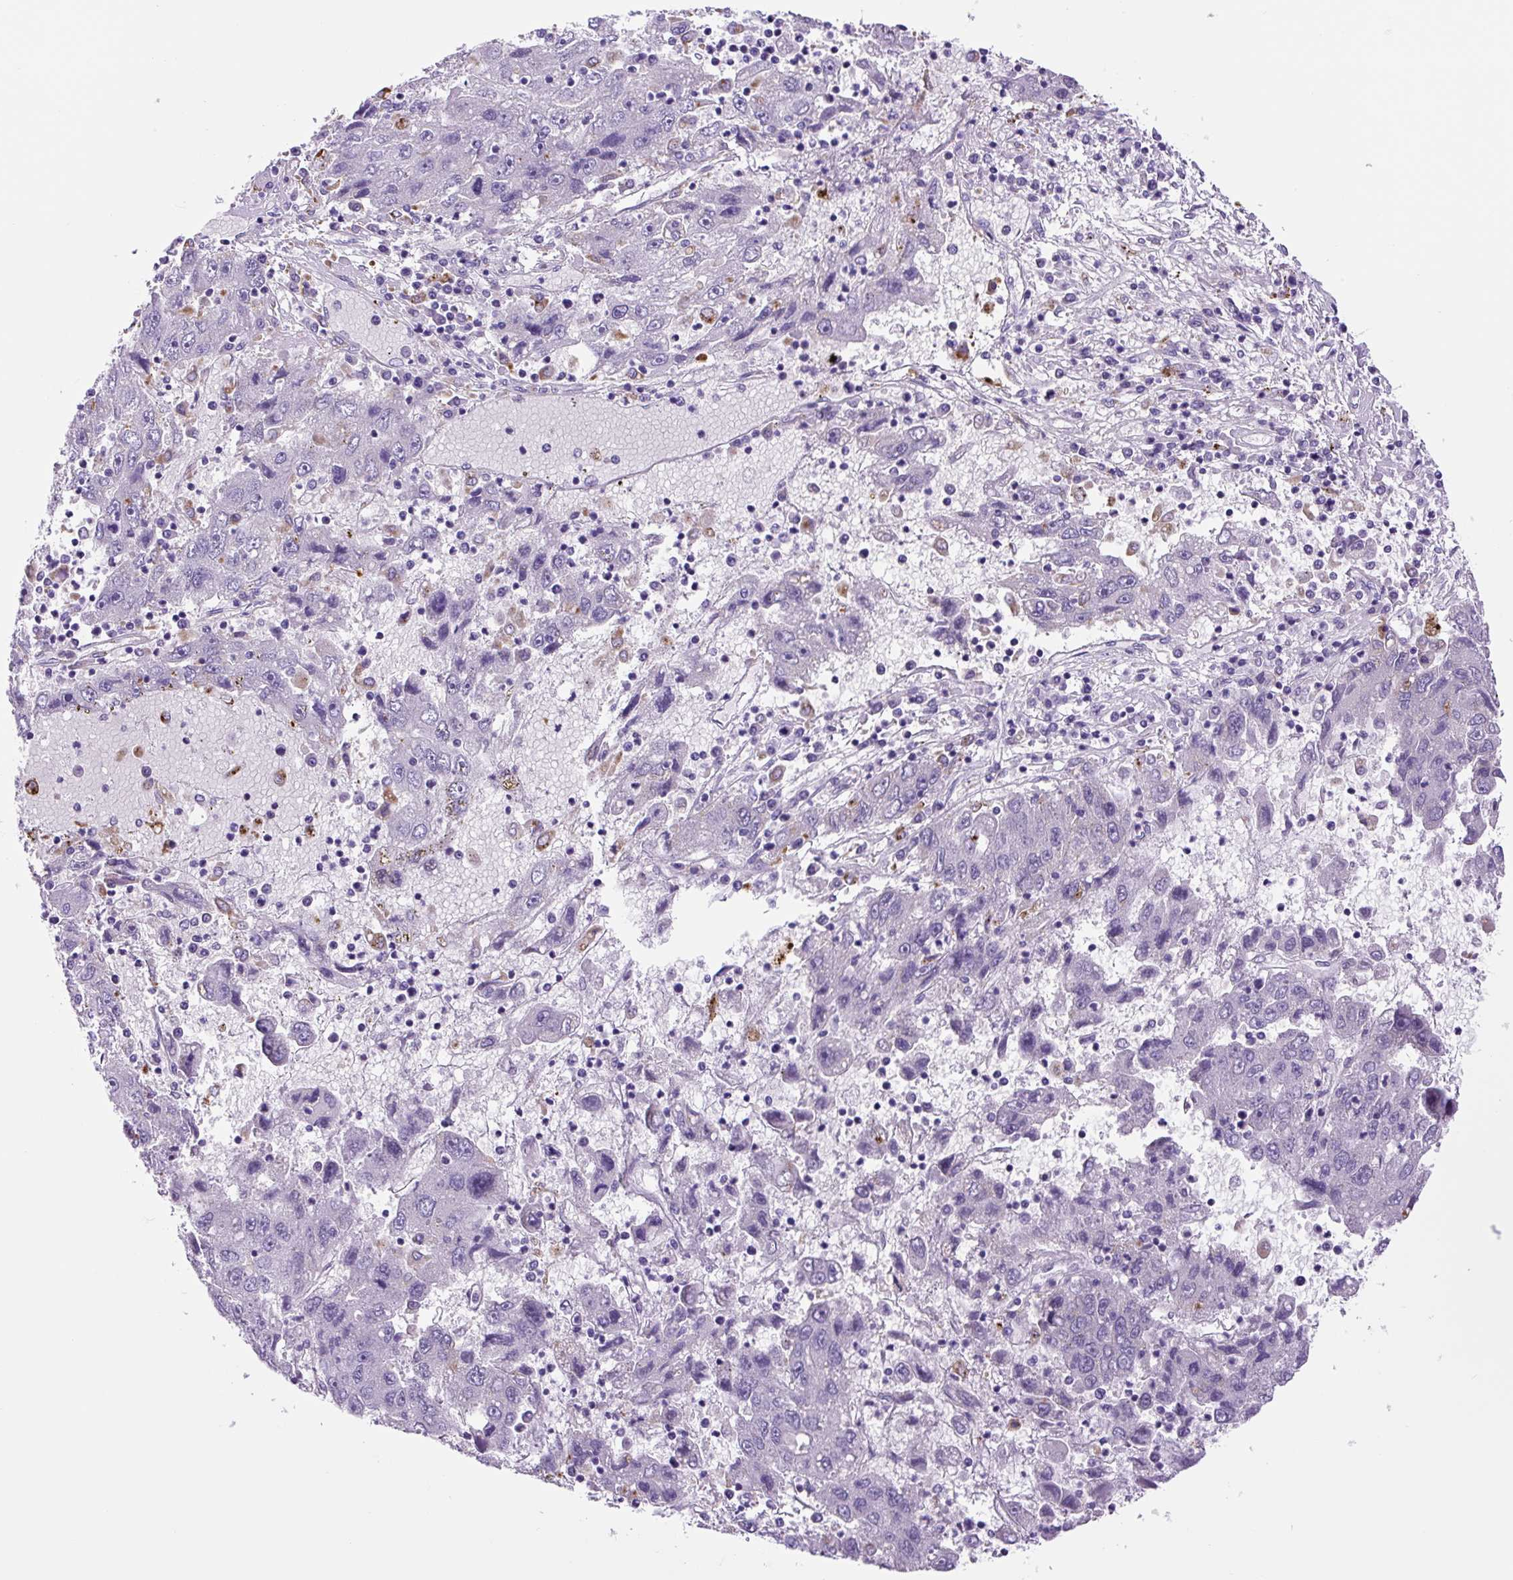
{"staining": {"intensity": "negative", "quantity": "none", "location": "none"}, "tissue": "liver cancer", "cell_type": "Tumor cells", "image_type": "cancer", "snomed": [{"axis": "morphology", "description": "Carcinoma, Hepatocellular, NOS"}, {"axis": "topography", "description": "Liver"}], "caption": "An immunohistochemistry photomicrograph of hepatocellular carcinoma (liver) is shown. There is no staining in tumor cells of hepatocellular carcinoma (liver). Brightfield microscopy of immunohistochemistry stained with DAB (brown) and hematoxylin (blue), captured at high magnification.", "gene": "LCN10", "patient": {"sex": "male", "age": 49}}